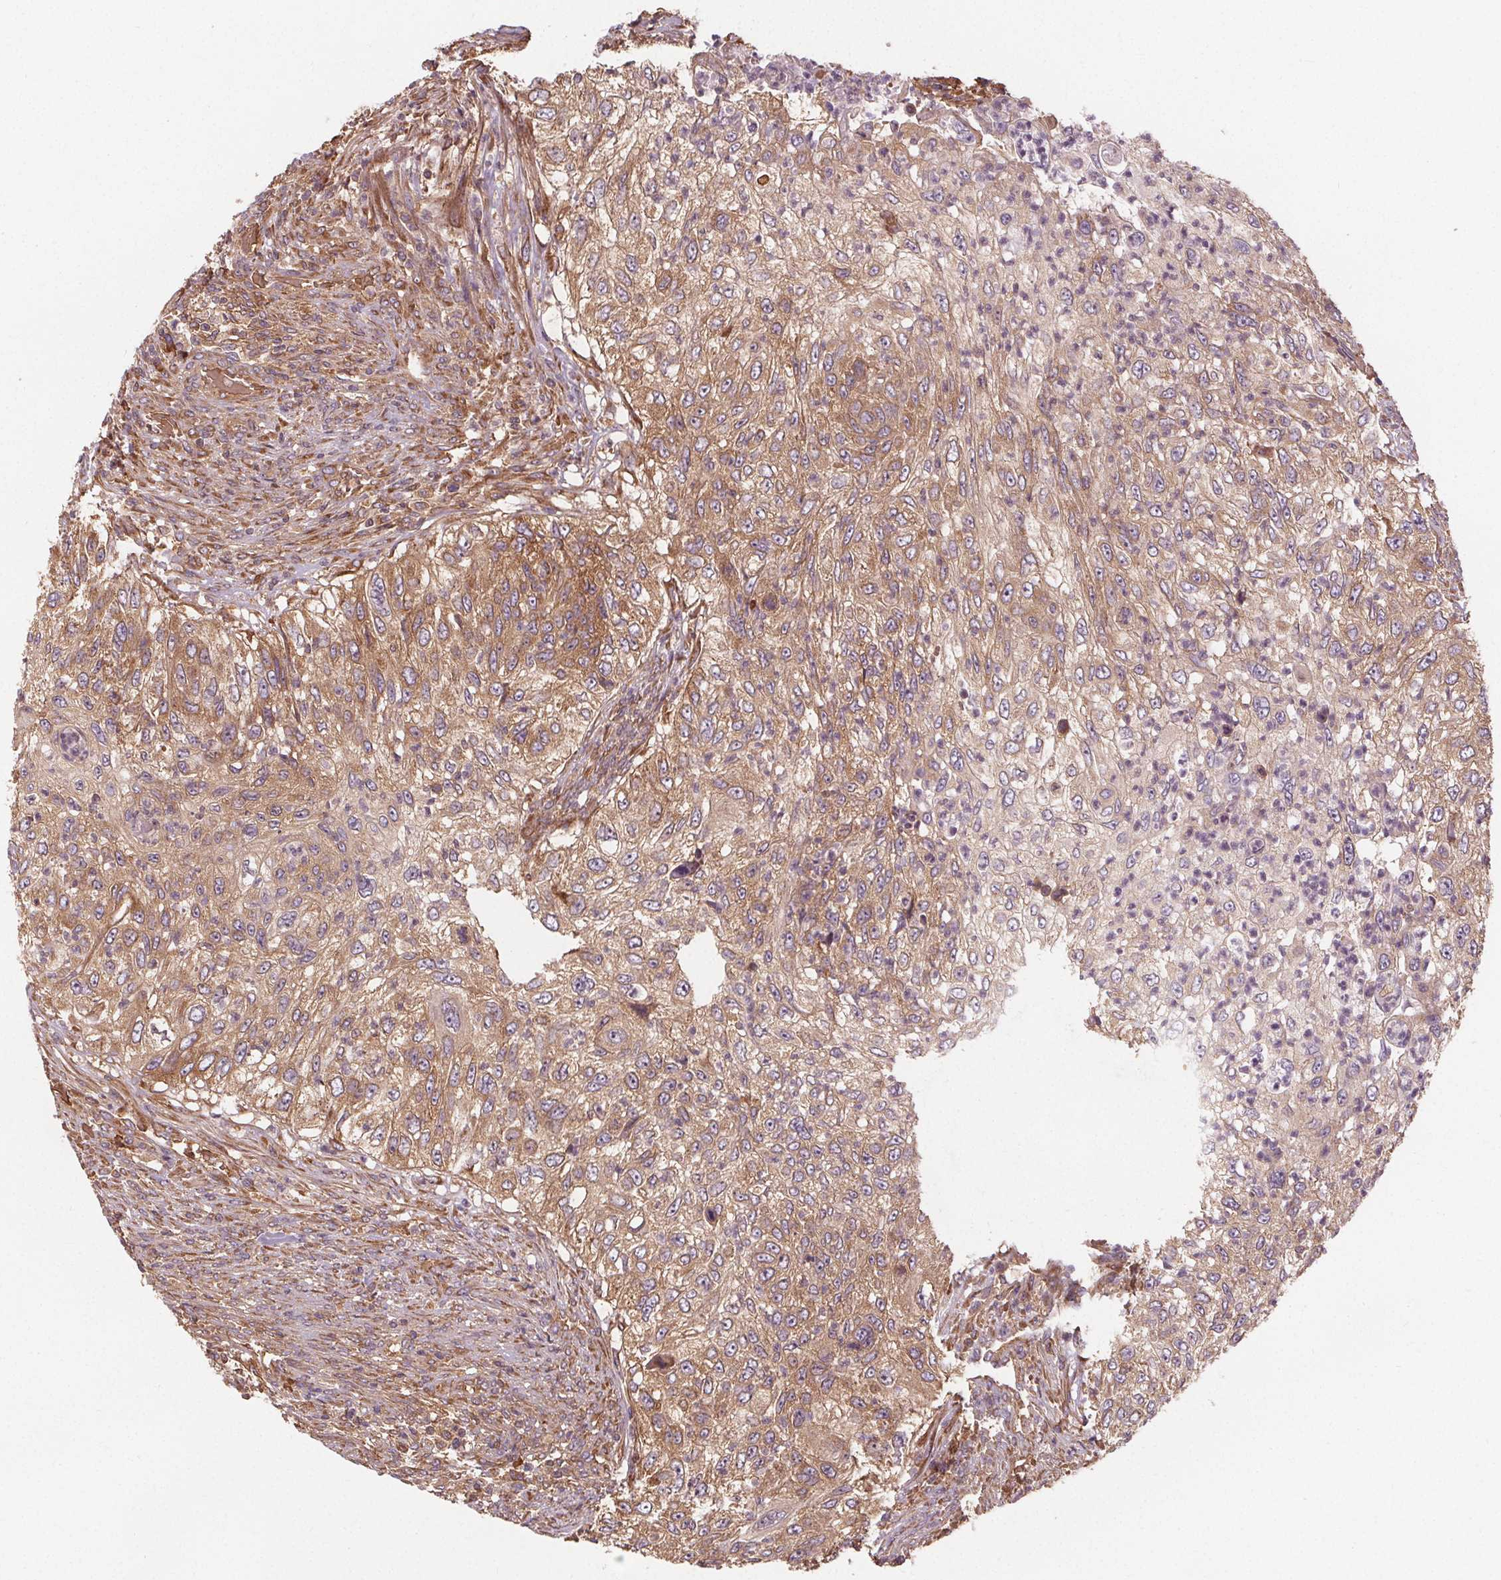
{"staining": {"intensity": "moderate", "quantity": ">75%", "location": "cytoplasmic/membranous"}, "tissue": "urothelial cancer", "cell_type": "Tumor cells", "image_type": "cancer", "snomed": [{"axis": "morphology", "description": "Urothelial carcinoma, High grade"}, {"axis": "topography", "description": "Urinary bladder"}], "caption": "Immunohistochemical staining of urothelial carcinoma (high-grade) exhibits medium levels of moderate cytoplasmic/membranous protein positivity in about >75% of tumor cells.", "gene": "EIF3D", "patient": {"sex": "female", "age": 60}}